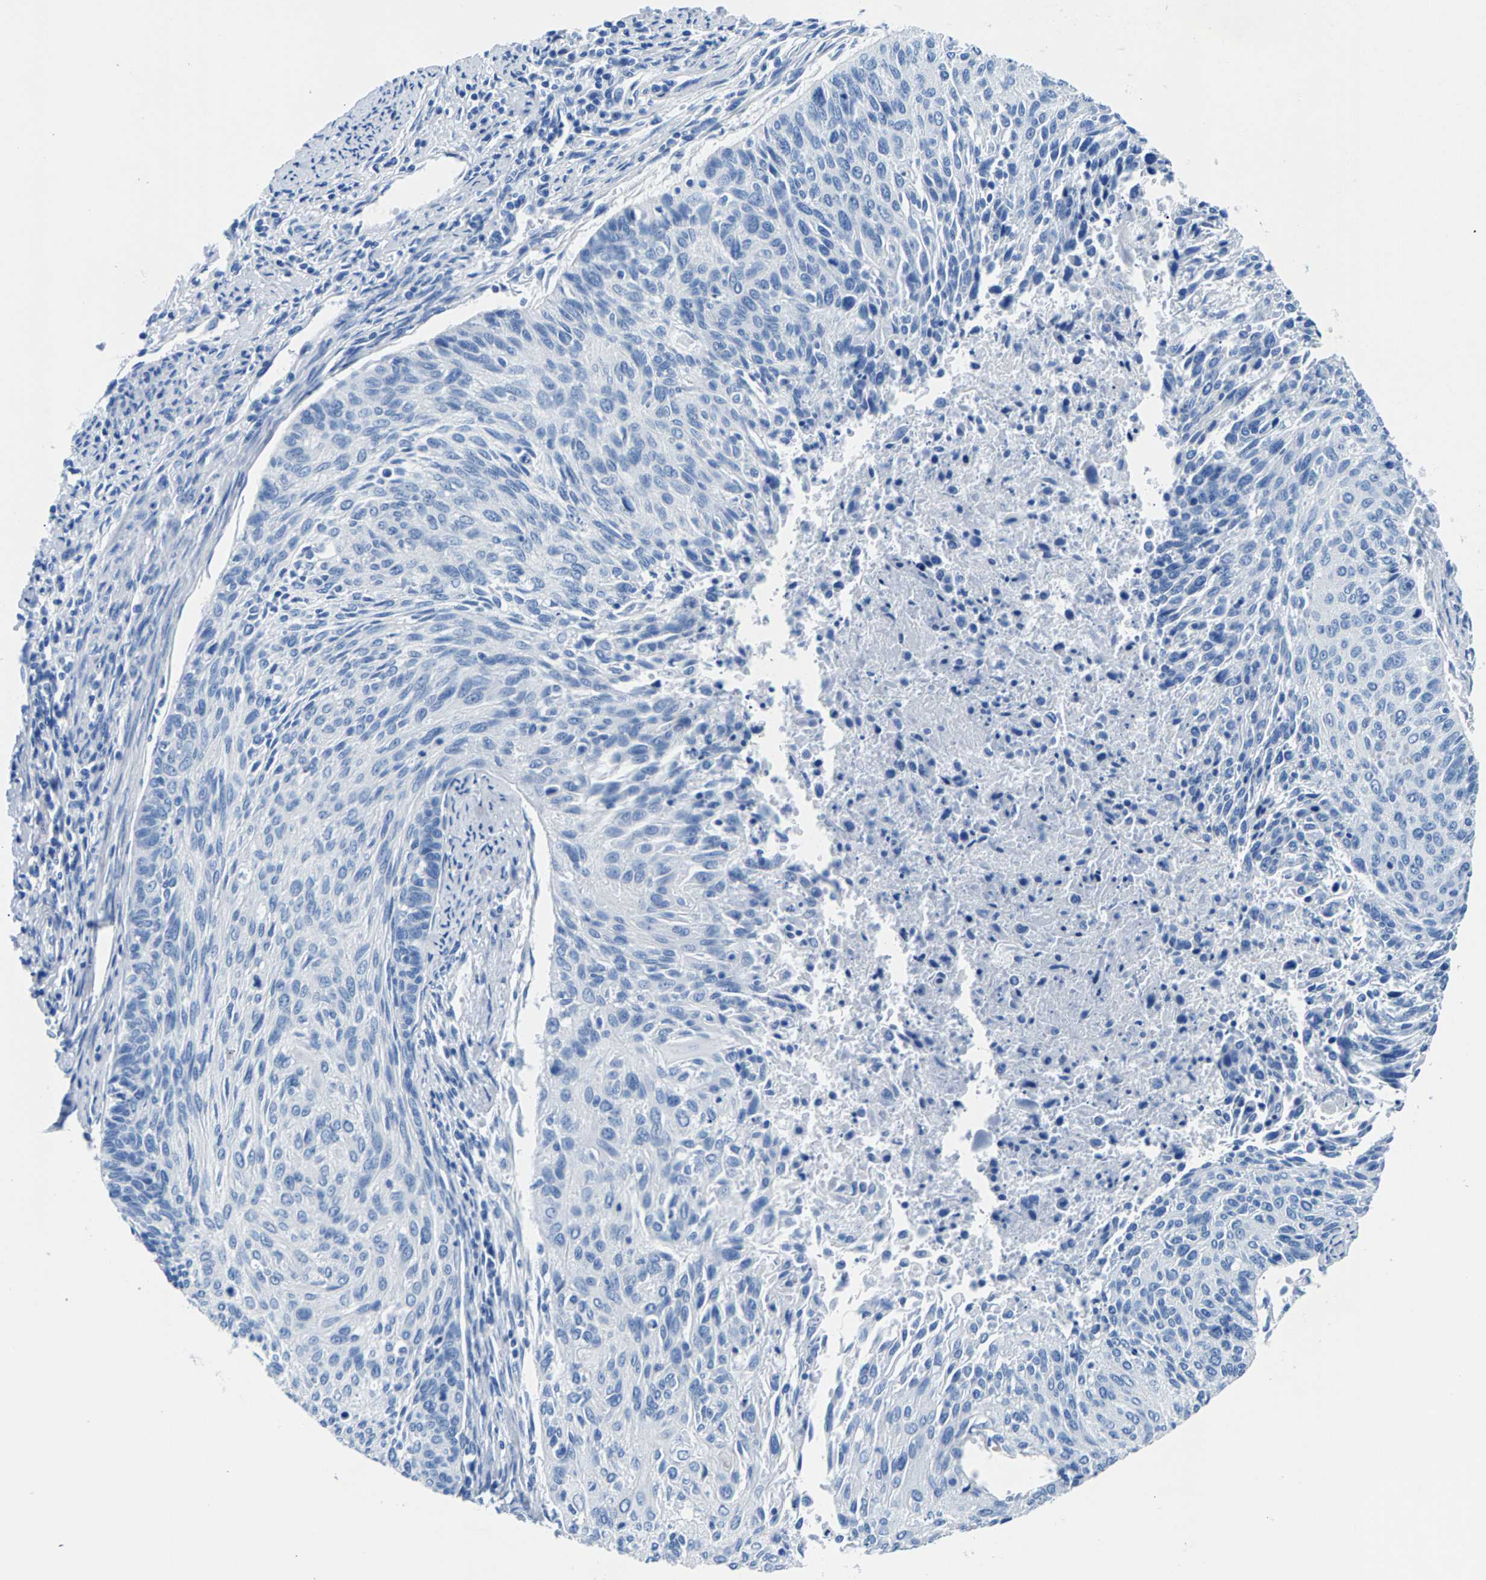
{"staining": {"intensity": "negative", "quantity": "none", "location": "none"}, "tissue": "cervical cancer", "cell_type": "Tumor cells", "image_type": "cancer", "snomed": [{"axis": "morphology", "description": "Squamous cell carcinoma, NOS"}, {"axis": "topography", "description": "Cervix"}], "caption": "Immunohistochemistry histopathology image of neoplastic tissue: human cervical cancer stained with DAB shows no significant protein expression in tumor cells. The staining was performed using DAB to visualize the protein expression in brown, while the nuclei were stained in blue with hematoxylin (Magnification: 20x).", "gene": "CPS1", "patient": {"sex": "female", "age": 55}}